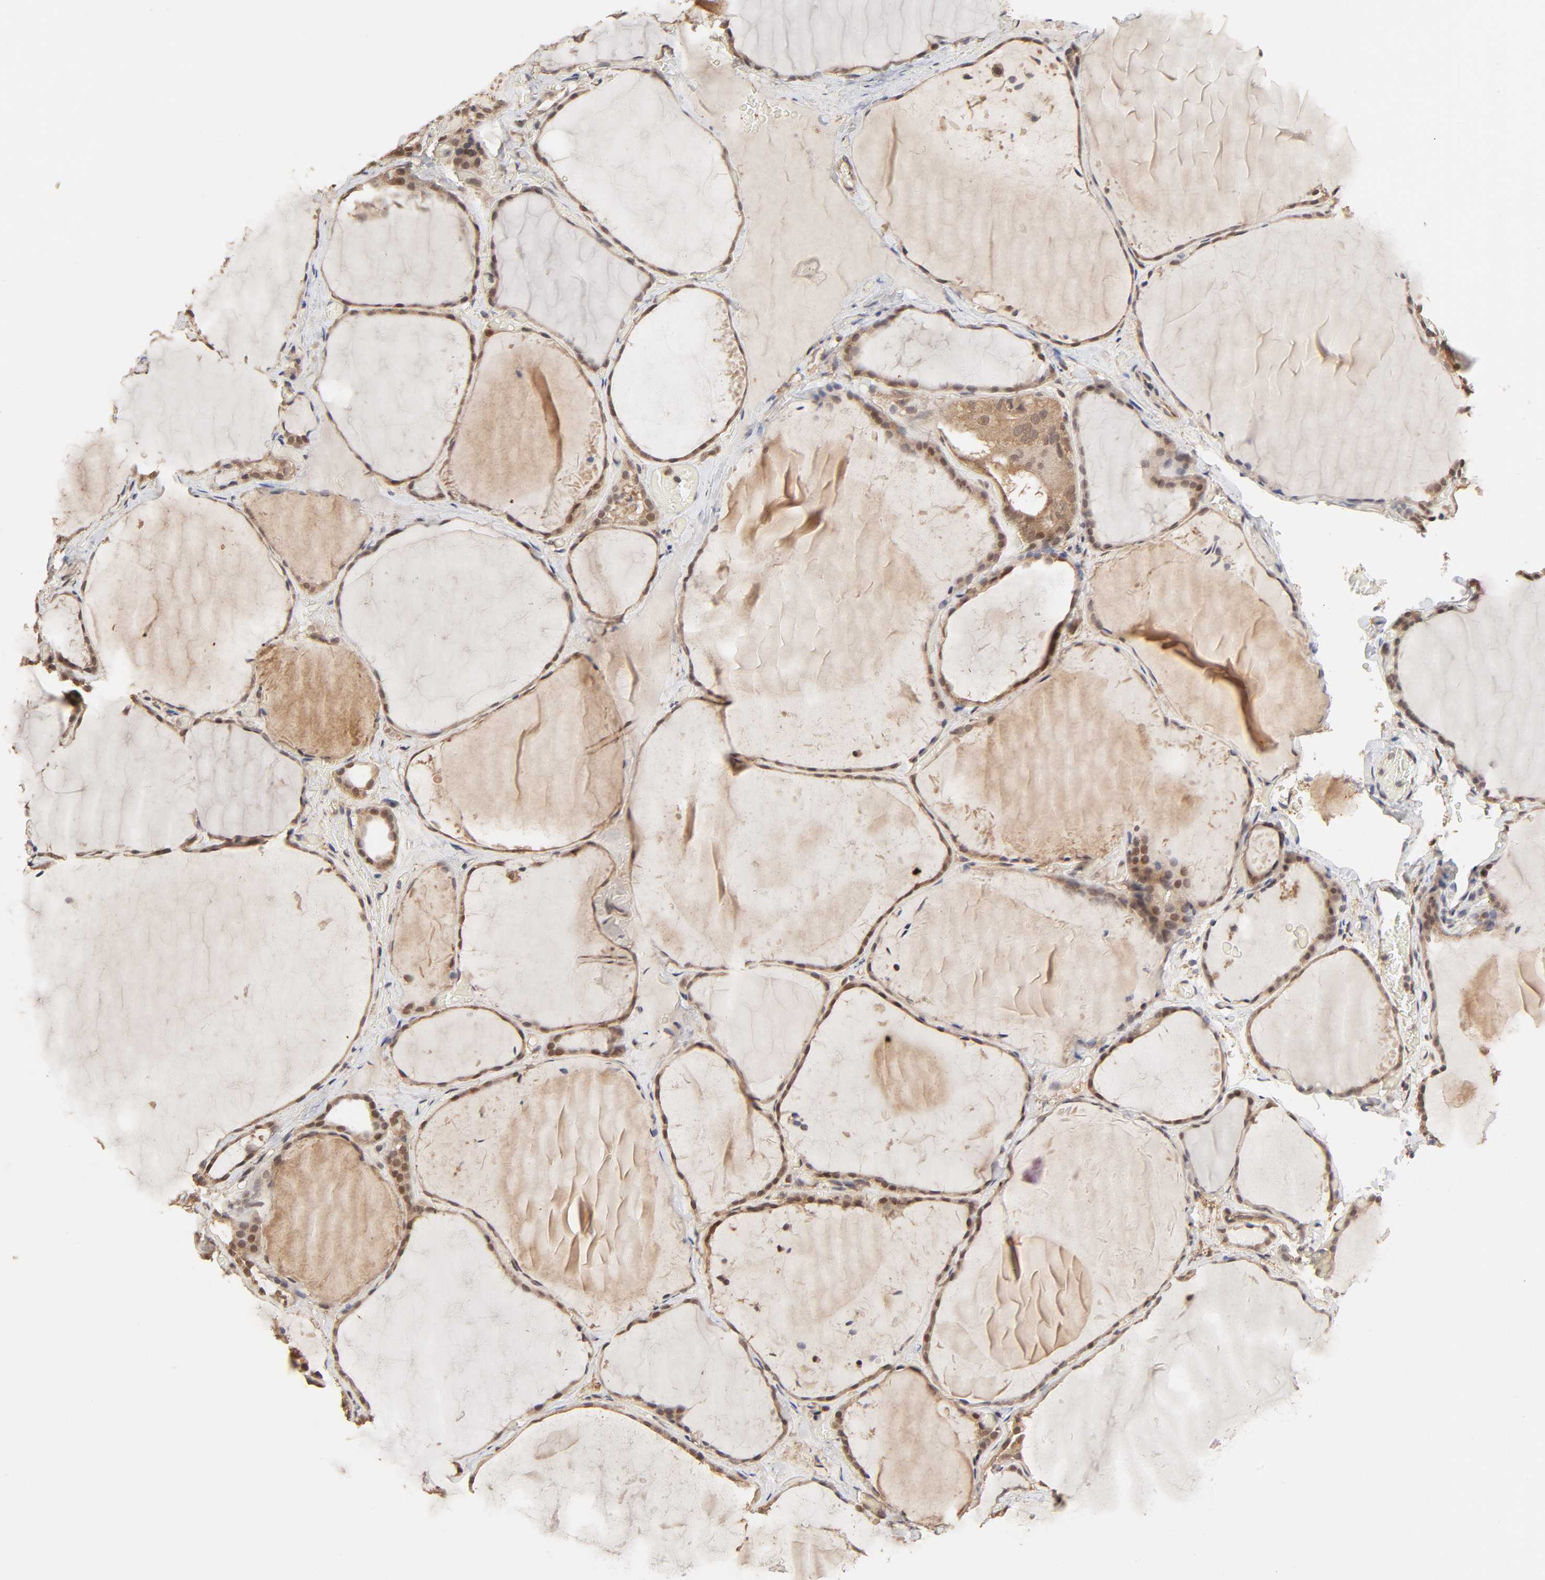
{"staining": {"intensity": "moderate", "quantity": ">75%", "location": "cytoplasmic/membranous"}, "tissue": "thyroid gland", "cell_type": "Glandular cells", "image_type": "normal", "snomed": [{"axis": "morphology", "description": "Normal tissue, NOS"}, {"axis": "topography", "description": "Thyroid gland"}], "caption": "DAB immunohistochemical staining of unremarkable human thyroid gland shows moderate cytoplasmic/membranous protein positivity in approximately >75% of glandular cells.", "gene": "MAPK1", "patient": {"sex": "female", "age": 22}}